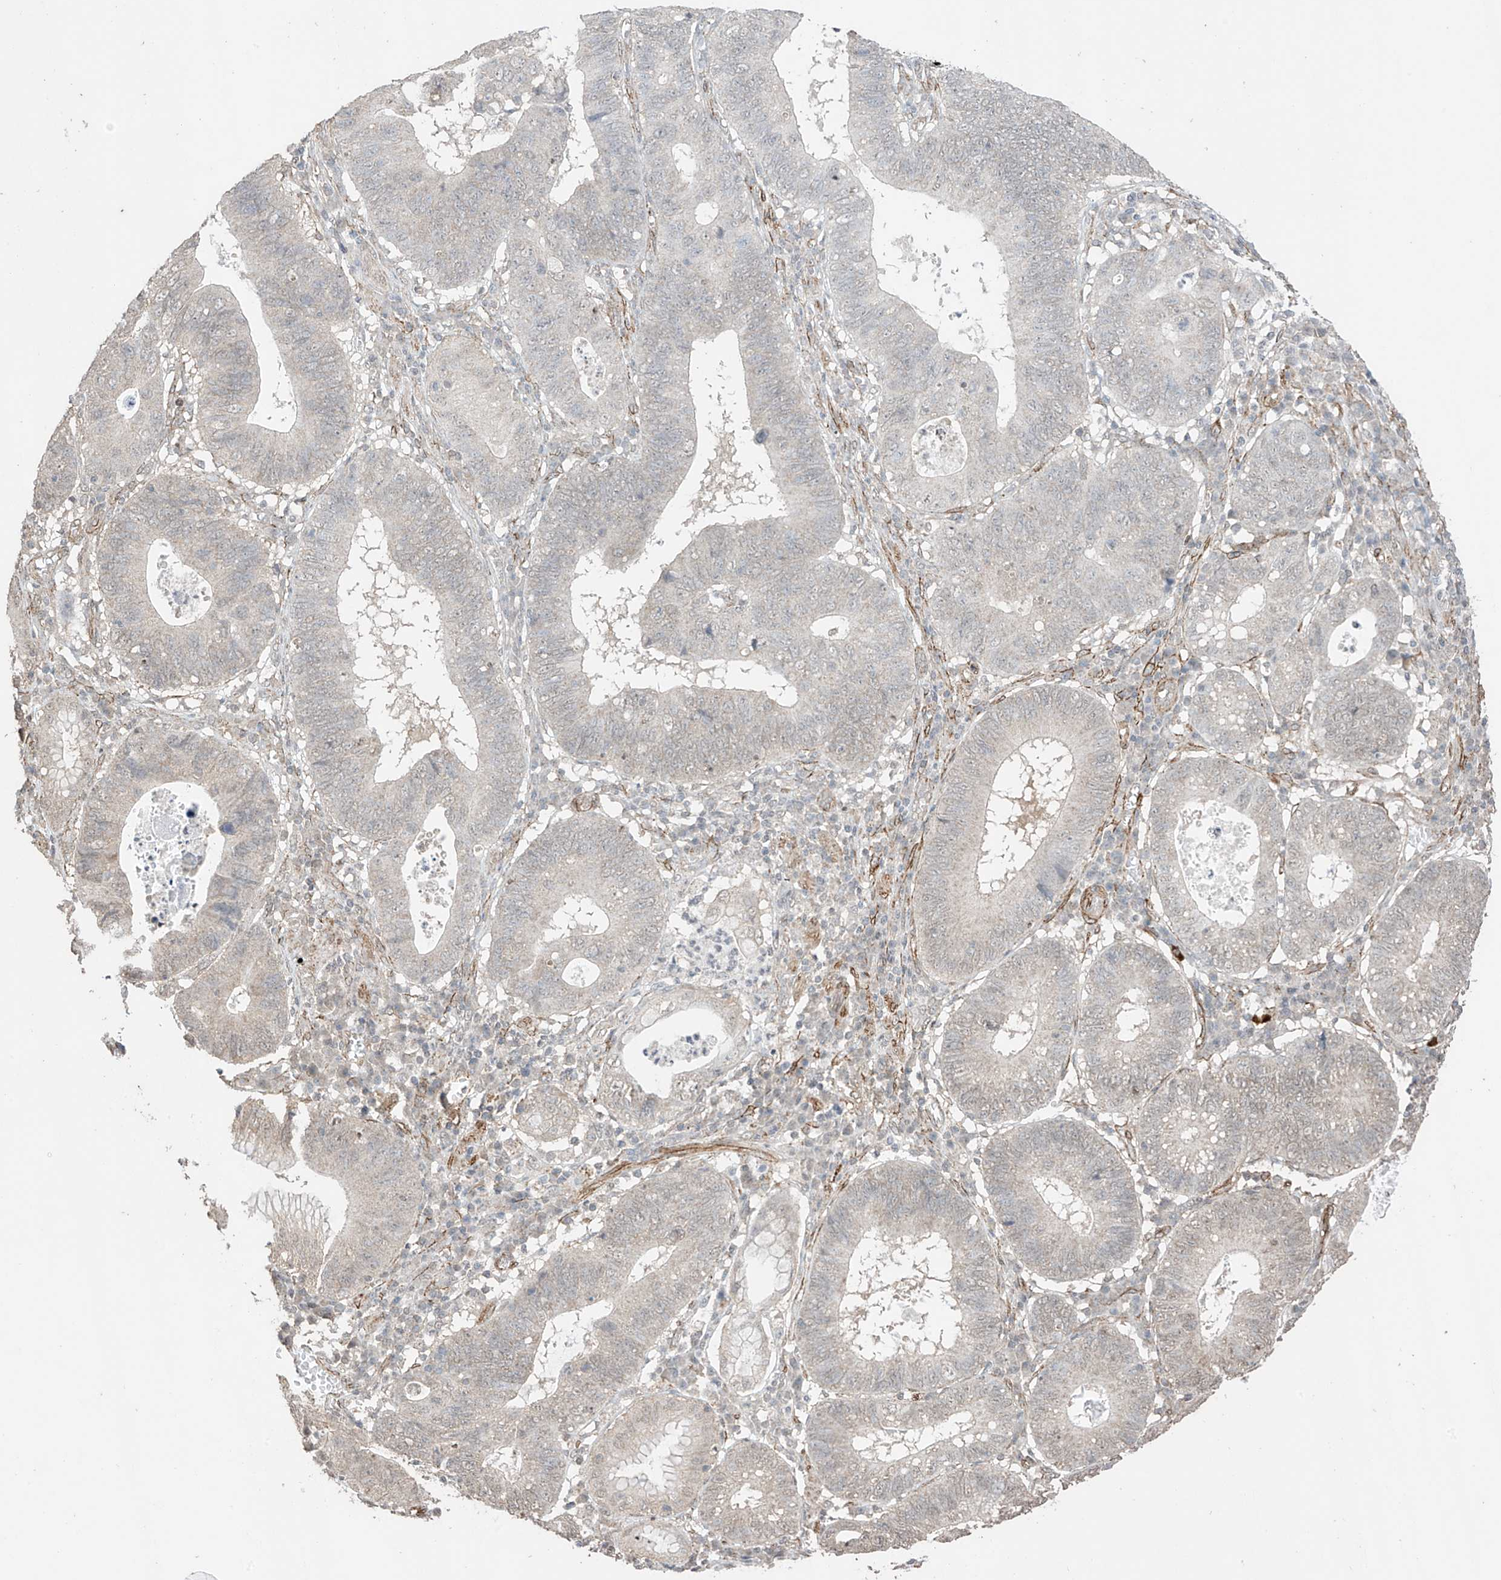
{"staining": {"intensity": "negative", "quantity": "none", "location": "none"}, "tissue": "stomach cancer", "cell_type": "Tumor cells", "image_type": "cancer", "snomed": [{"axis": "morphology", "description": "Adenocarcinoma, NOS"}, {"axis": "topography", "description": "Stomach"}], "caption": "Protein analysis of adenocarcinoma (stomach) demonstrates no significant staining in tumor cells.", "gene": "TTLL5", "patient": {"sex": "male", "age": 59}}